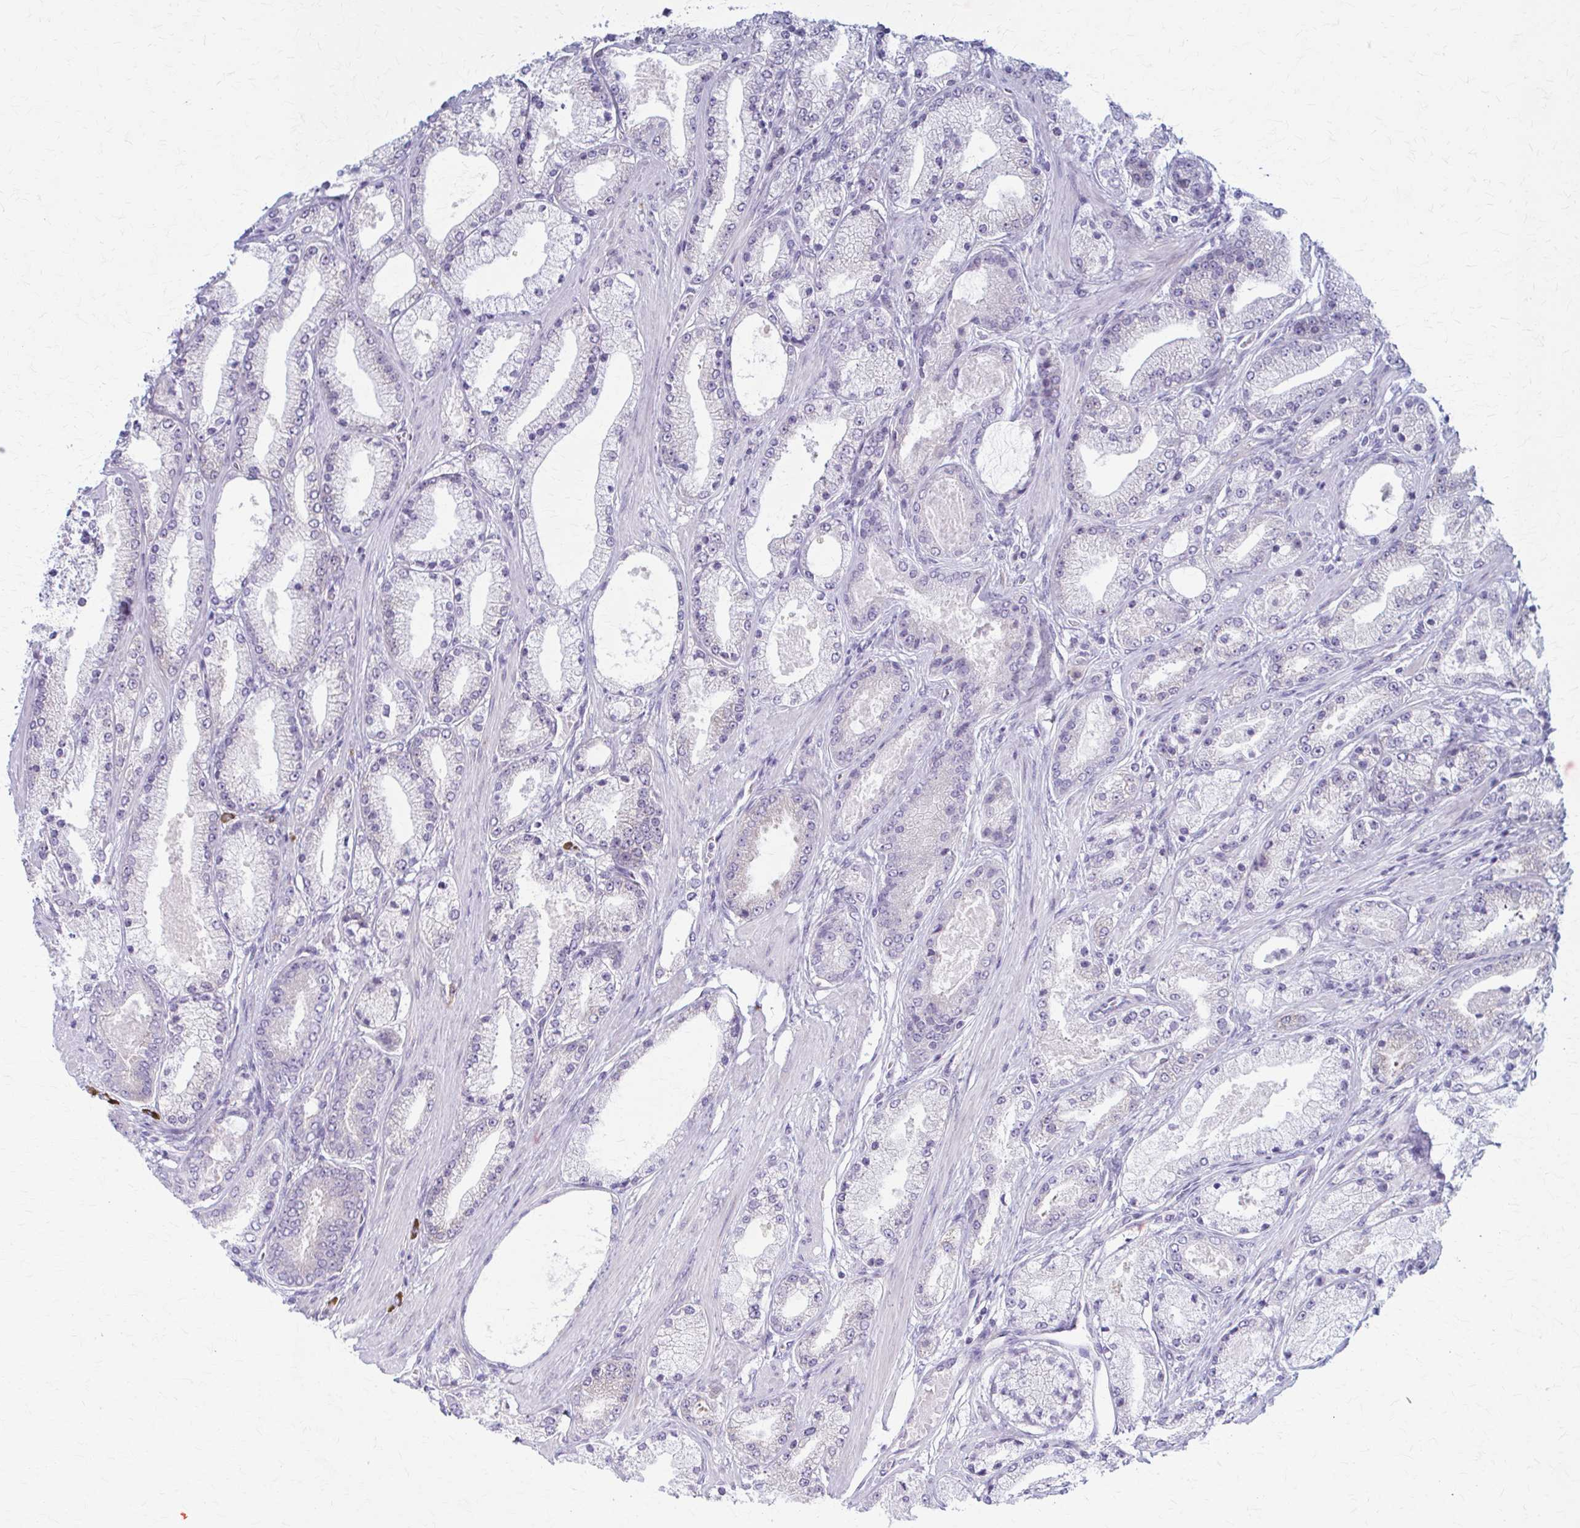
{"staining": {"intensity": "negative", "quantity": "none", "location": "none"}, "tissue": "prostate cancer", "cell_type": "Tumor cells", "image_type": "cancer", "snomed": [{"axis": "morphology", "description": "Adenocarcinoma, High grade"}, {"axis": "topography", "description": "Prostate"}], "caption": "The immunohistochemistry photomicrograph has no significant expression in tumor cells of high-grade adenocarcinoma (prostate) tissue.", "gene": "PRKRA", "patient": {"sex": "male", "age": 63}}